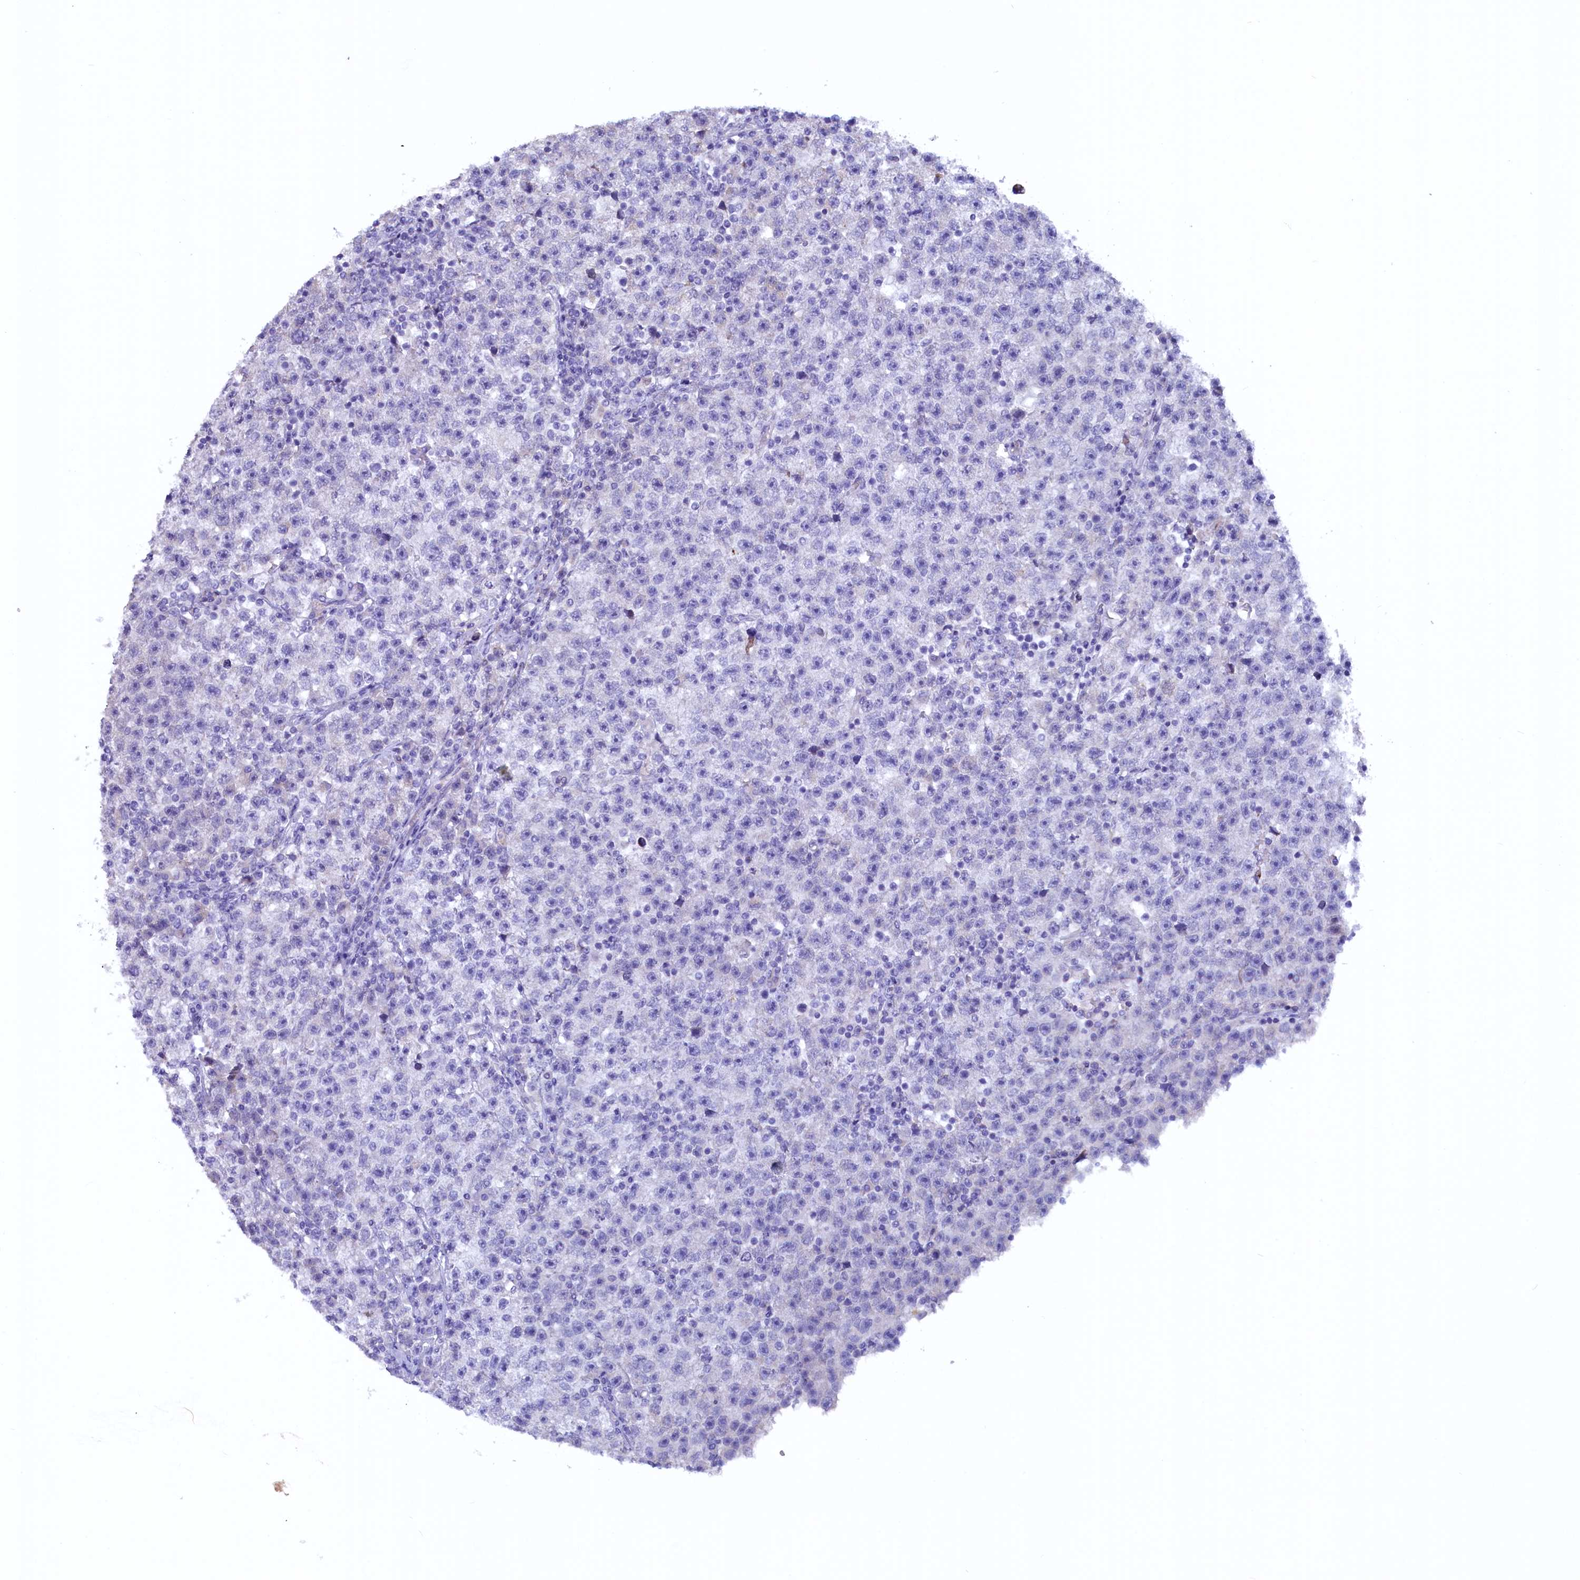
{"staining": {"intensity": "negative", "quantity": "none", "location": "none"}, "tissue": "testis cancer", "cell_type": "Tumor cells", "image_type": "cancer", "snomed": [{"axis": "morphology", "description": "Seminoma, NOS"}, {"axis": "topography", "description": "Testis"}], "caption": "This is an IHC histopathology image of human seminoma (testis). There is no staining in tumor cells.", "gene": "ZSWIM4", "patient": {"sex": "male", "age": 22}}